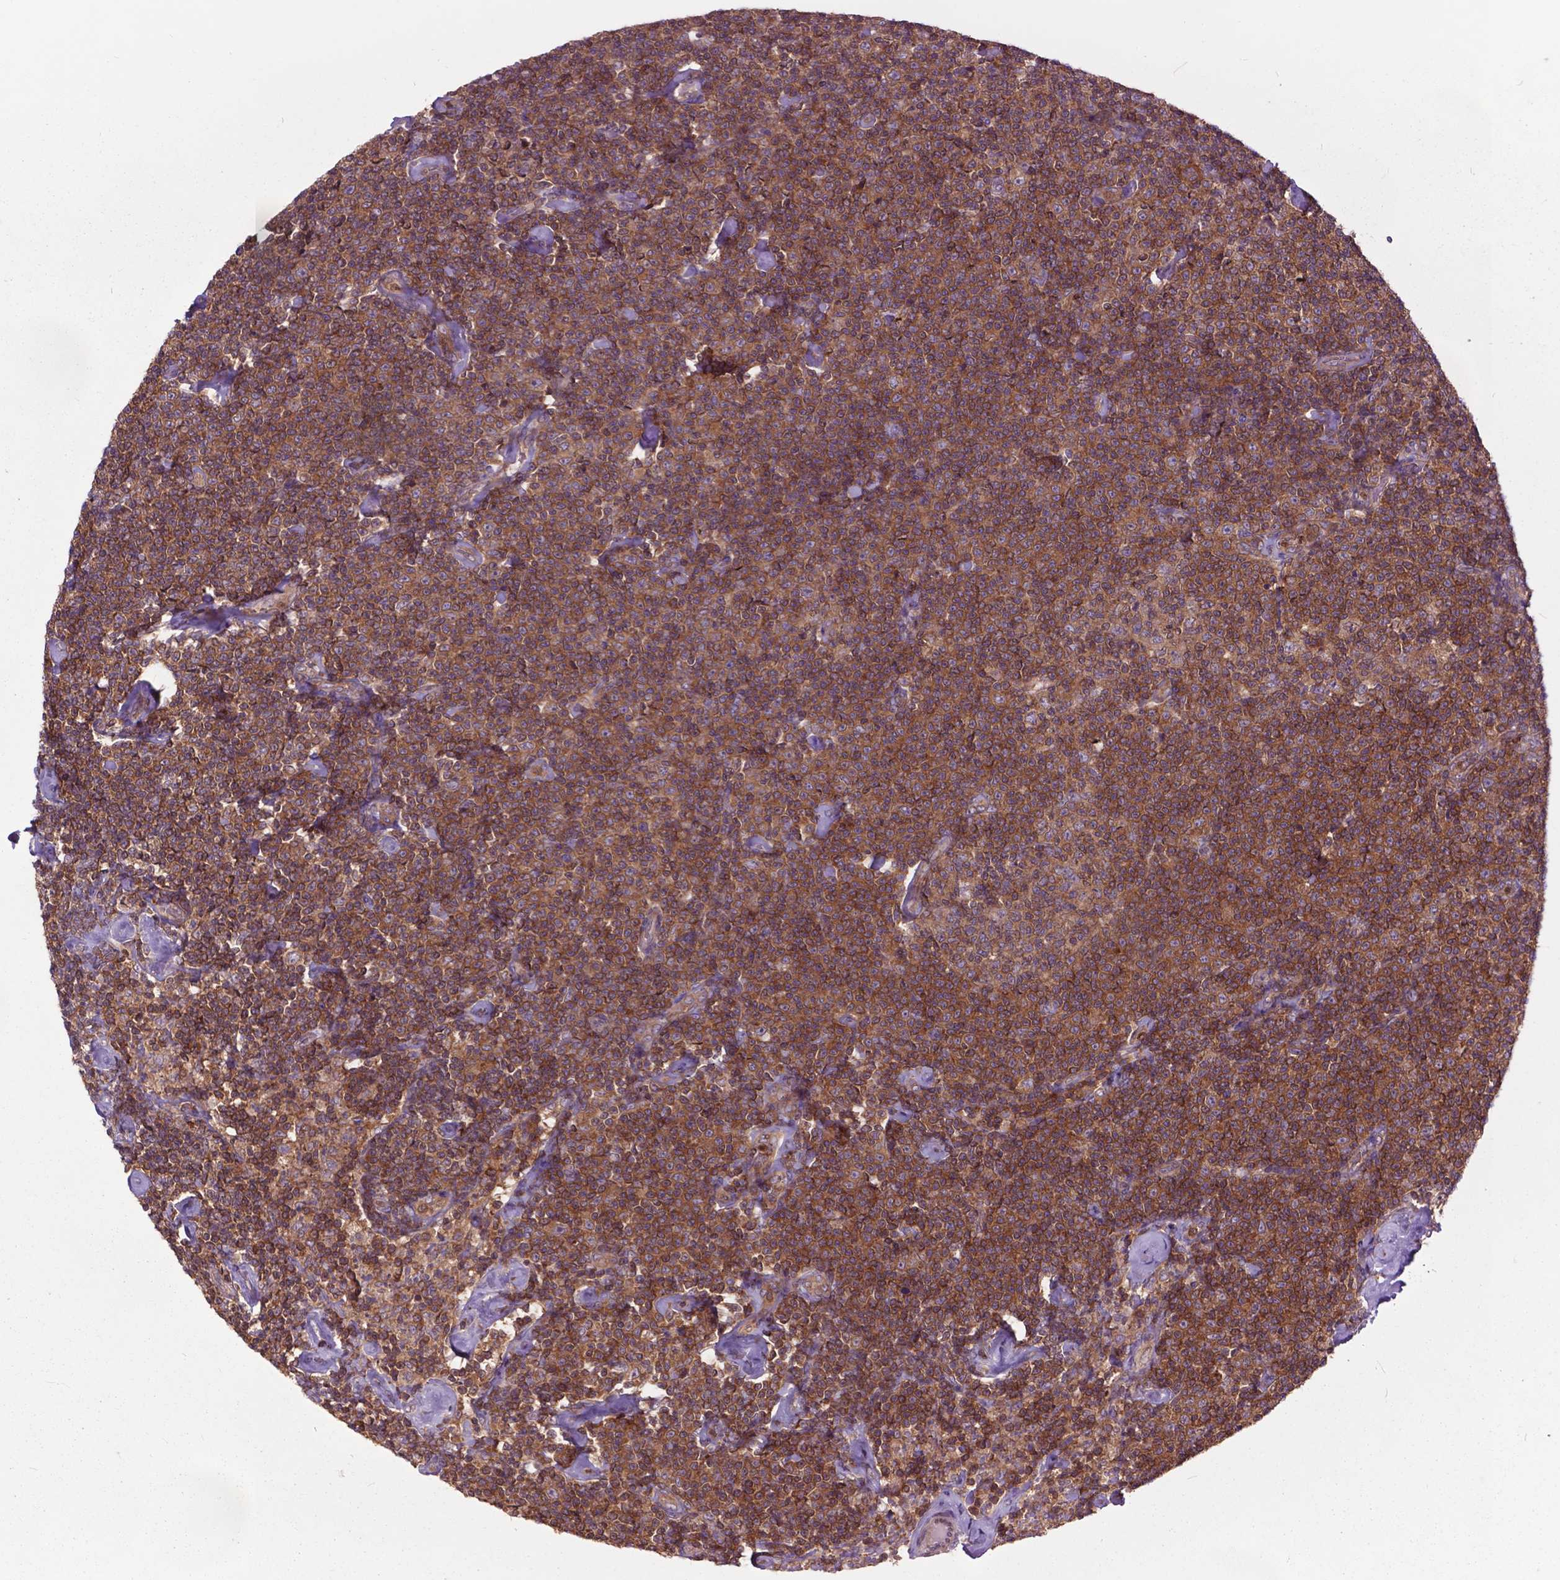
{"staining": {"intensity": "strong", "quantity": ">75%", "location": "cytoplasmic/membranous"}, "tissue": "lymphoma", "cell_type": "Tumor cells", "image_type": "cancer", "snomed": [{"axis": "morphology", "description": "Malignant lymphoma, non-Hodgkin's type, Low grade"}, {"axis": "topography", "description": "Lymph node"}], "caption": "Protein staining demonstrates strong cytoplasmic/membranous staining in about >75% of tumor cells in malignant lymphoma, non-Hodgkin's type (low-grade).", "gene": "ARAF", "patient": {"sex": "male", "age": 81}}